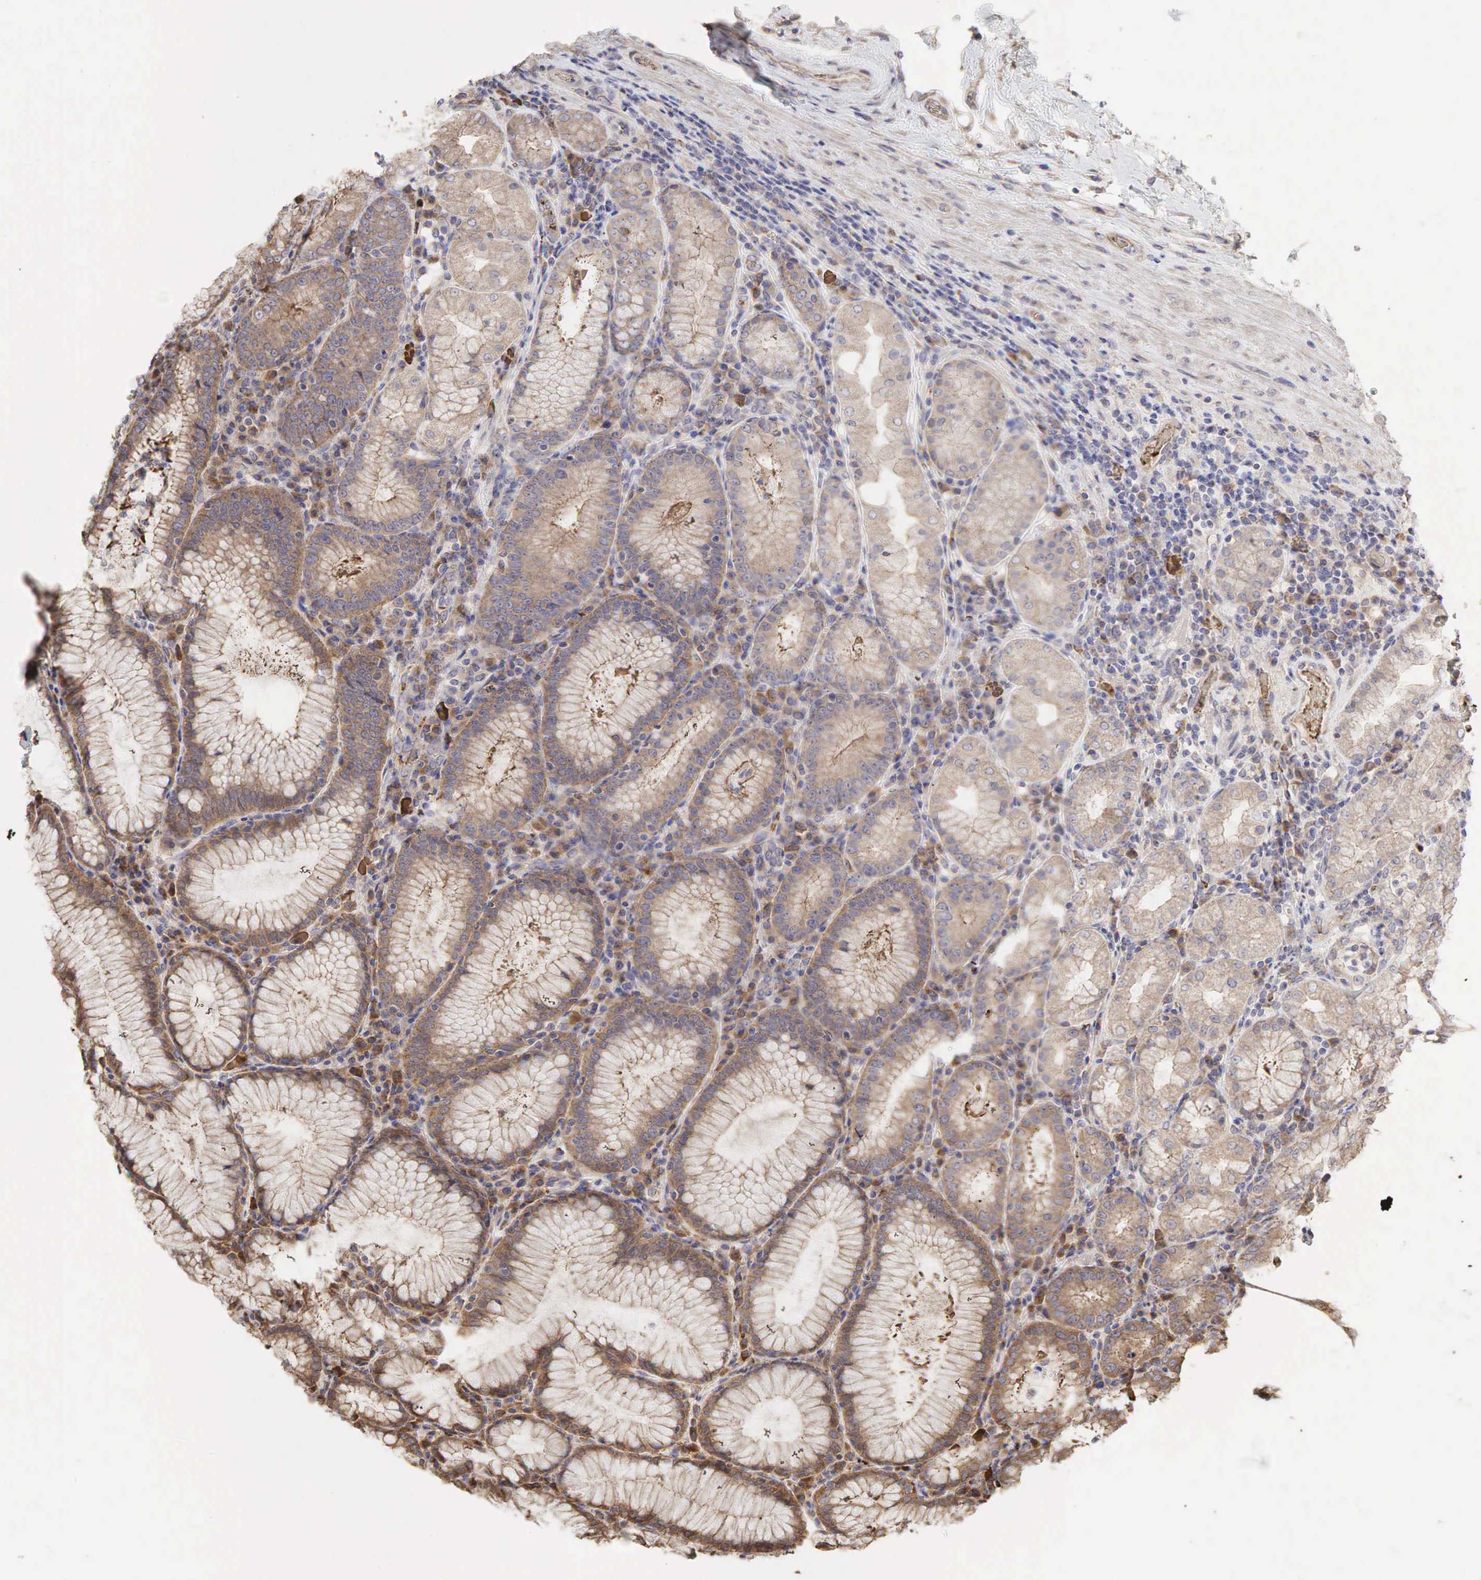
{"staining": {"intensity": "moderate", "quantity": ">75%", "location": "cytoplasmic/membranous"}, "tissue": "stomach", "cell_type": "Glandular cells", "image_type": "normal", "snomed": [{"axis": "morphology", "description": "Normal tissue, NOS"}, {"axis": "topography", "description": "Stomach, lower"}], "caption": "High-magnification brightfield microscopy of unremarkable stomach stained with DAB (brown) and counterstained with hematoxylin (blue). glandular cells exhibit moderate cytoplasmic/membranous staining is seen in approximately>75% of cells. Immunohistochemistry stains the protein in brown and the nuclei are stained blue.", "gene": "PABPC5", "patient": {"sex": "female", "age": 43}}